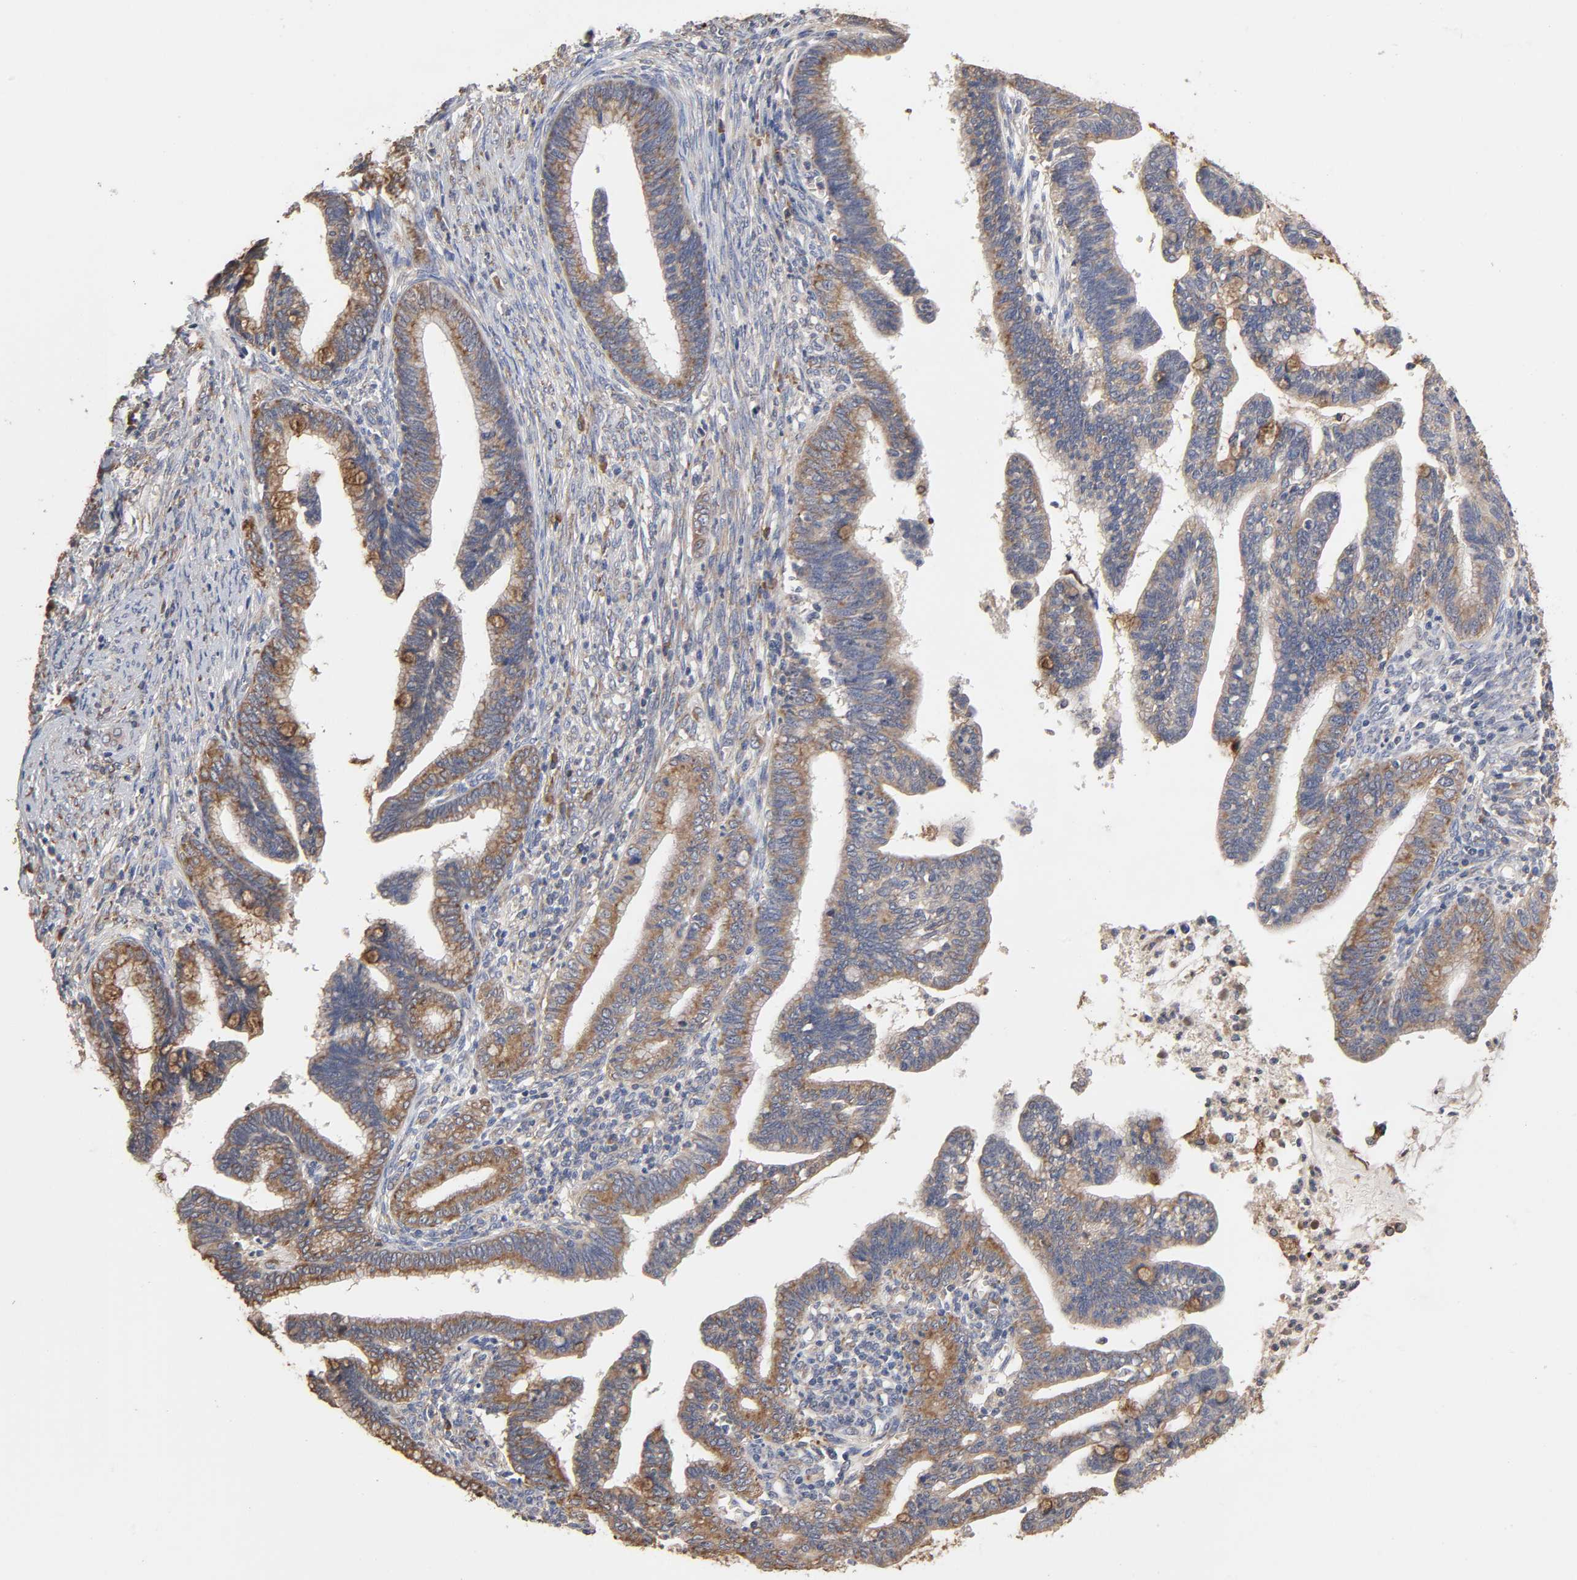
{"staining": {"intensity": "moderate", "quantity": ">75%", "location": "cytoplasmic/membranous"}, "tissue": "cervical cancer", "cell_type": "Tumor cells", "image_type": "cancer", "snomed": [{"axis": "morphology", "description": "Adenocarcinoma, NOS"}, {"axis": "topography", "description": "Cervix"}], "caption": "DAB (3,3'-diaminobenzidine) immunohistochemical staining of human adenocarcinoma (cervical) demonstrates moderate cytoplasmic/membranous protein staining in about >75% of tumor cells.", "gene": "EIF4G2", "patient": {"sex": "female", "age": 36}}